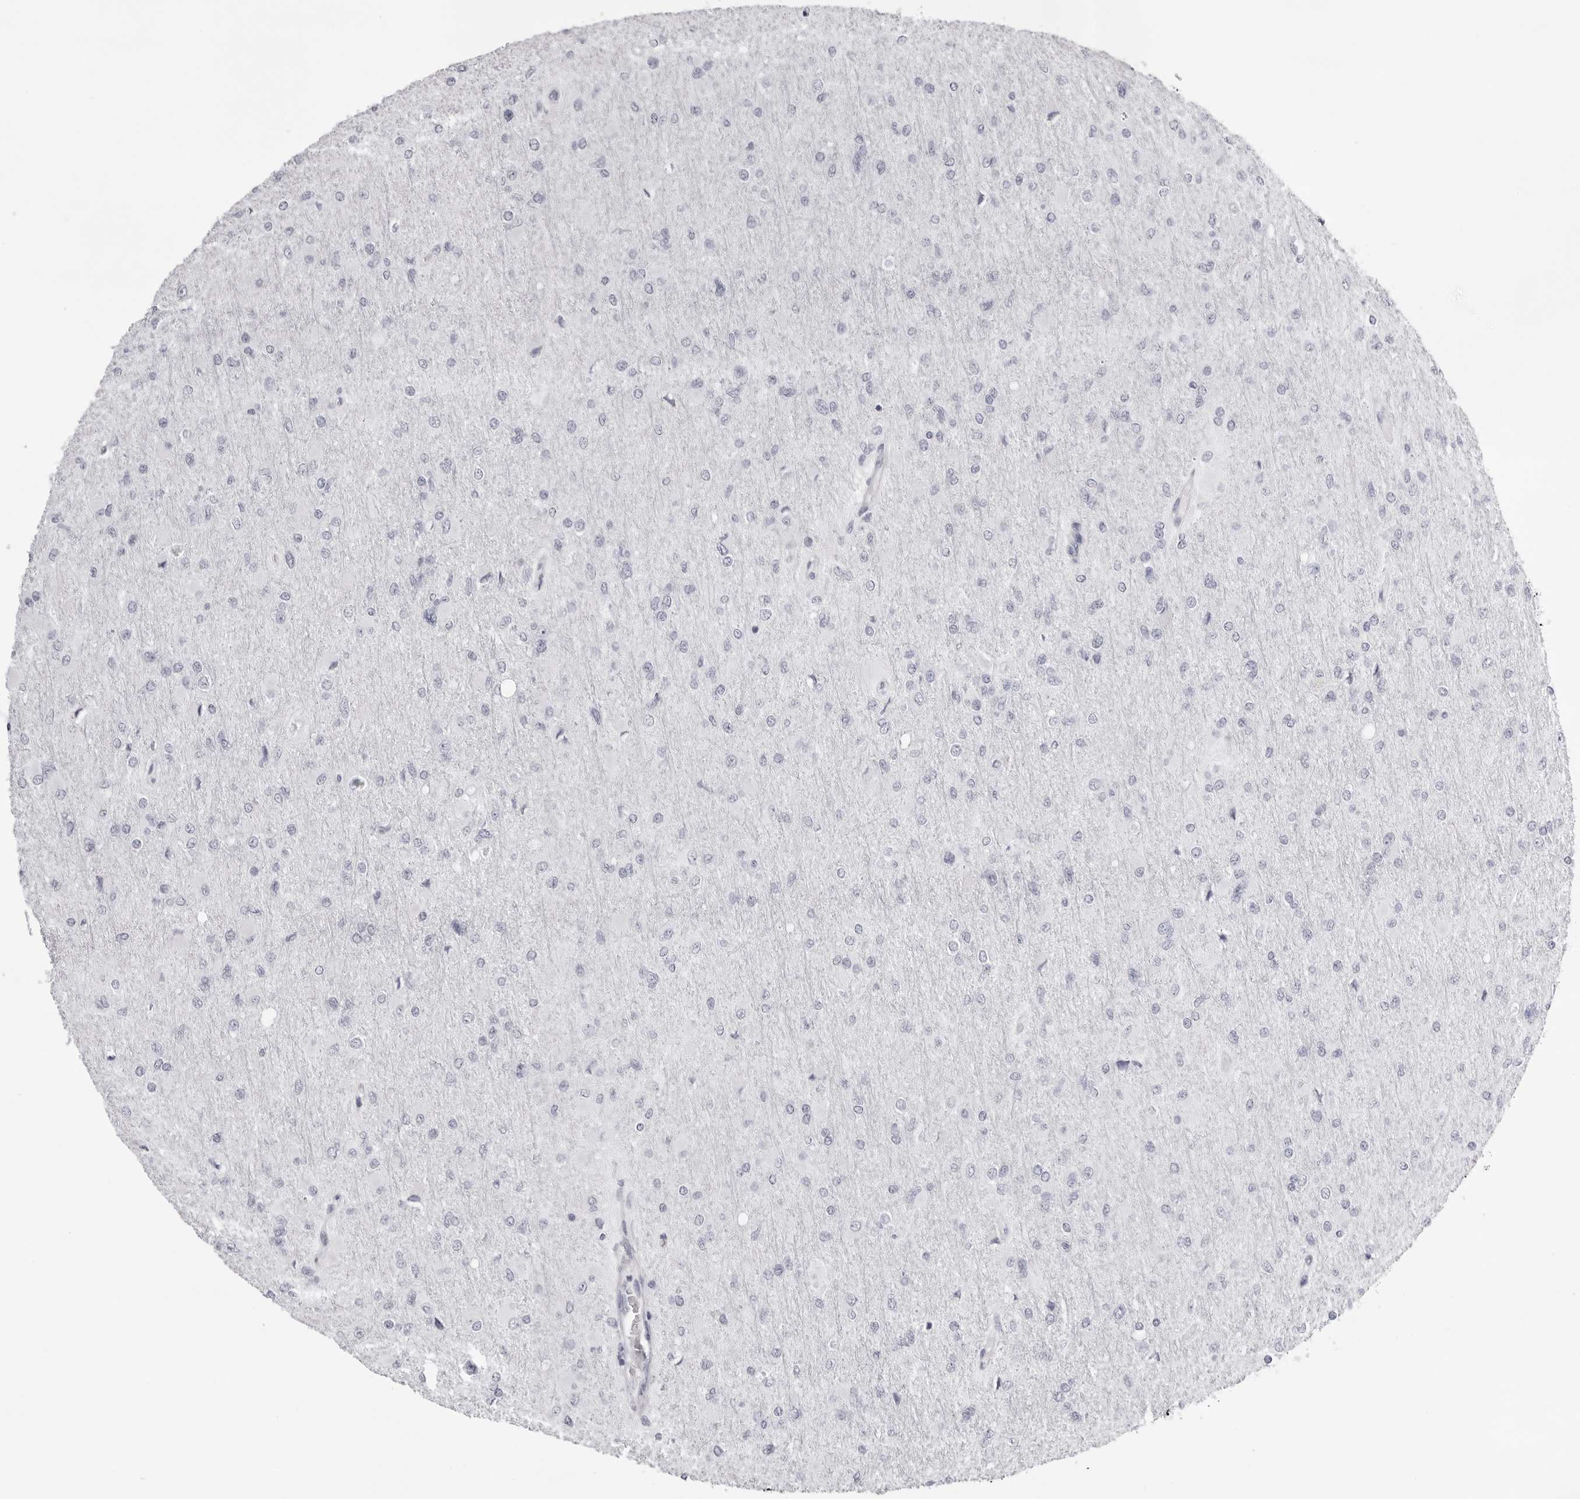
{"staining": {"intensity": "negative", "quantity": "none", "location": "none"}, "tissue": "glioma", "cell_type": "Tumor cells", "image_type": "cancer", "snomed": [{"axis": "morphology", "description": "Glioma, malignant, High grade"}, {"axis": "topography", "description": "Cerebral cortex"}], "caption": "This is a histopathology image of immunohistochemistry staining of glioma, which shows no positivity in tumor cells.", "gene": "TMOD4", "patient": {"sex": "female", "age": 36}}